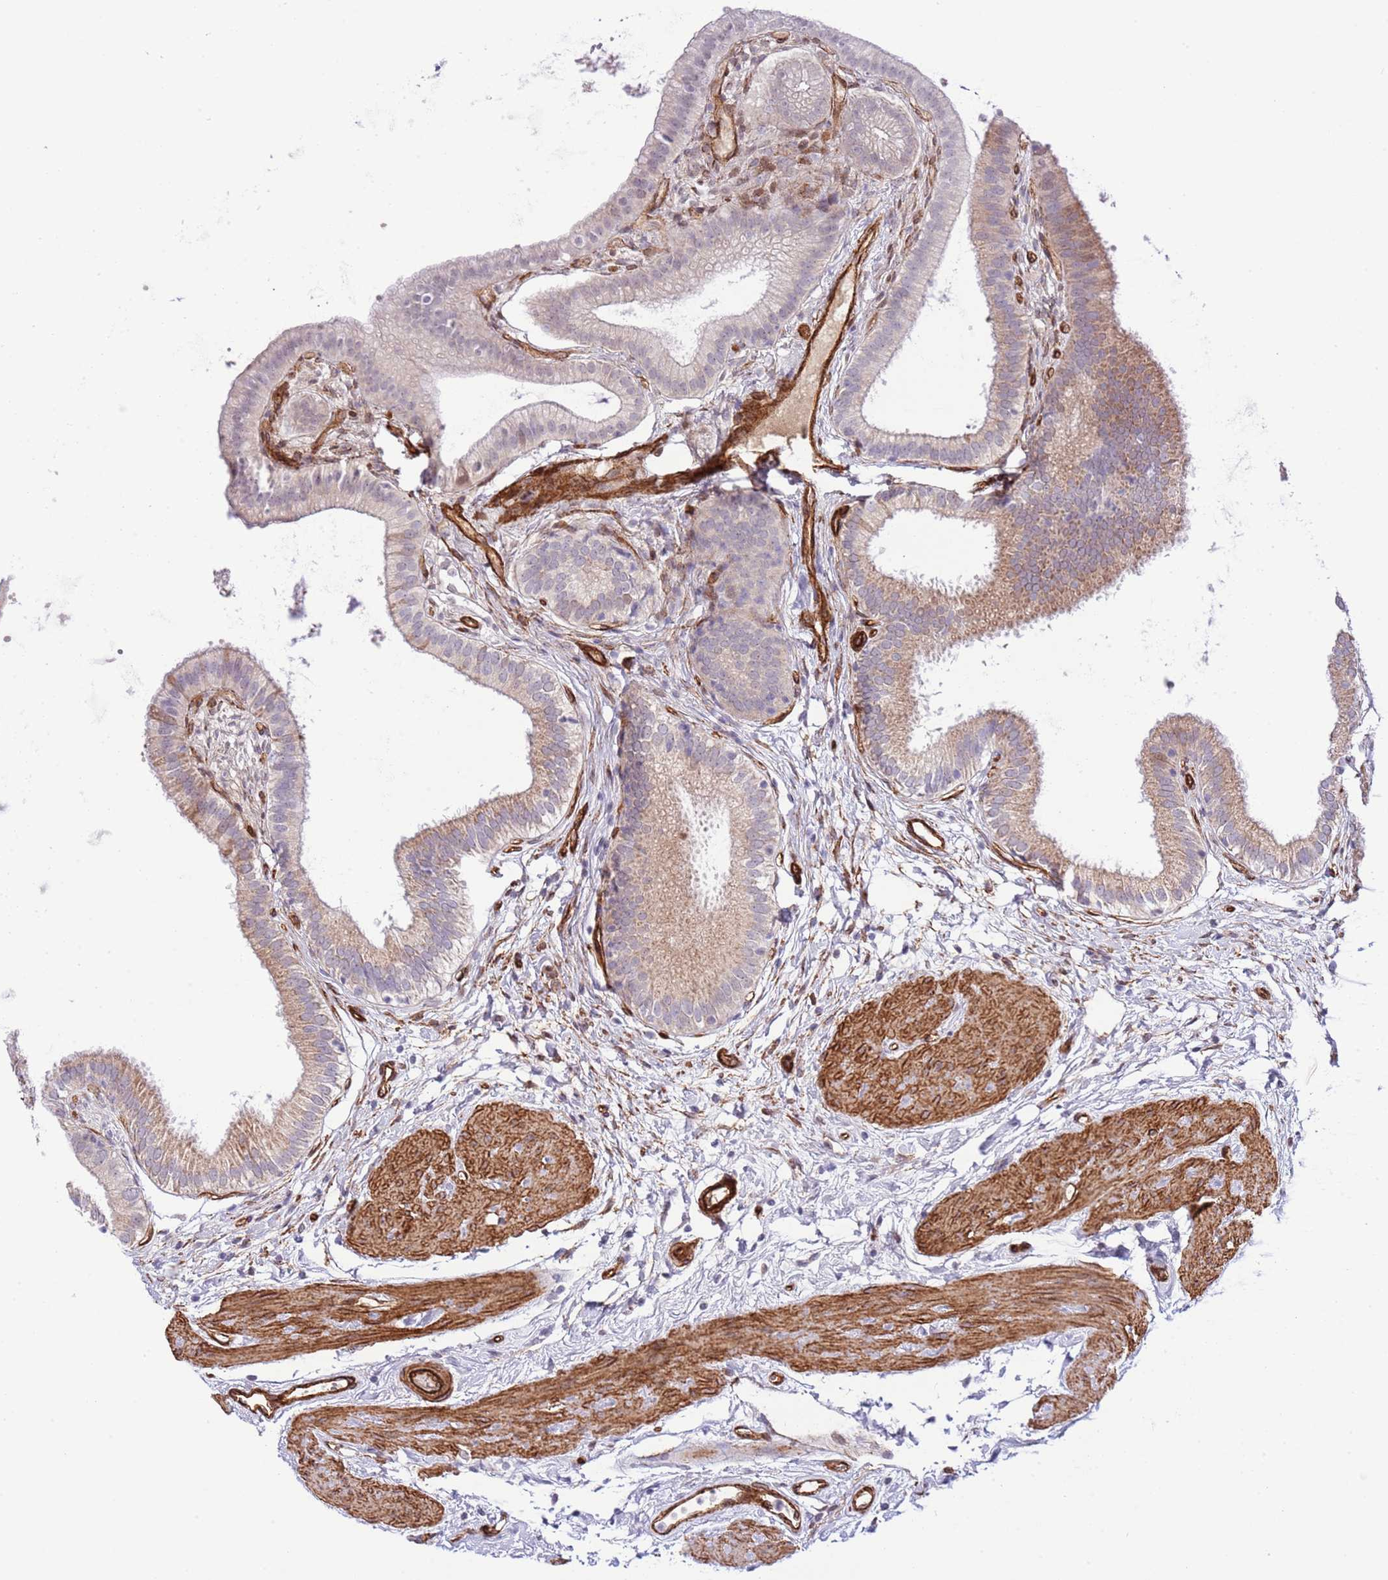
{"staining": {"intensity": "moderate", "quantity": "25%-75%", "location": "cytoplasmic/membranous"}, "tissue": "gallbladder", "cell_type": "Glandular cells", "image_type": "normal", "snomed": [{"axis": "morphology", "description": "Normal tissue, NOS"}, {"axis": "topography", "description": "Gallbladder"}], "caption": "Gallbladder stained with a brown dye demonstrates moderate cytoplasmic/membranous positive positivity in approximately 25%-75% of glandular cells.", "gene": "NEK3", "patient": {"sex": "female", "age": 54}}